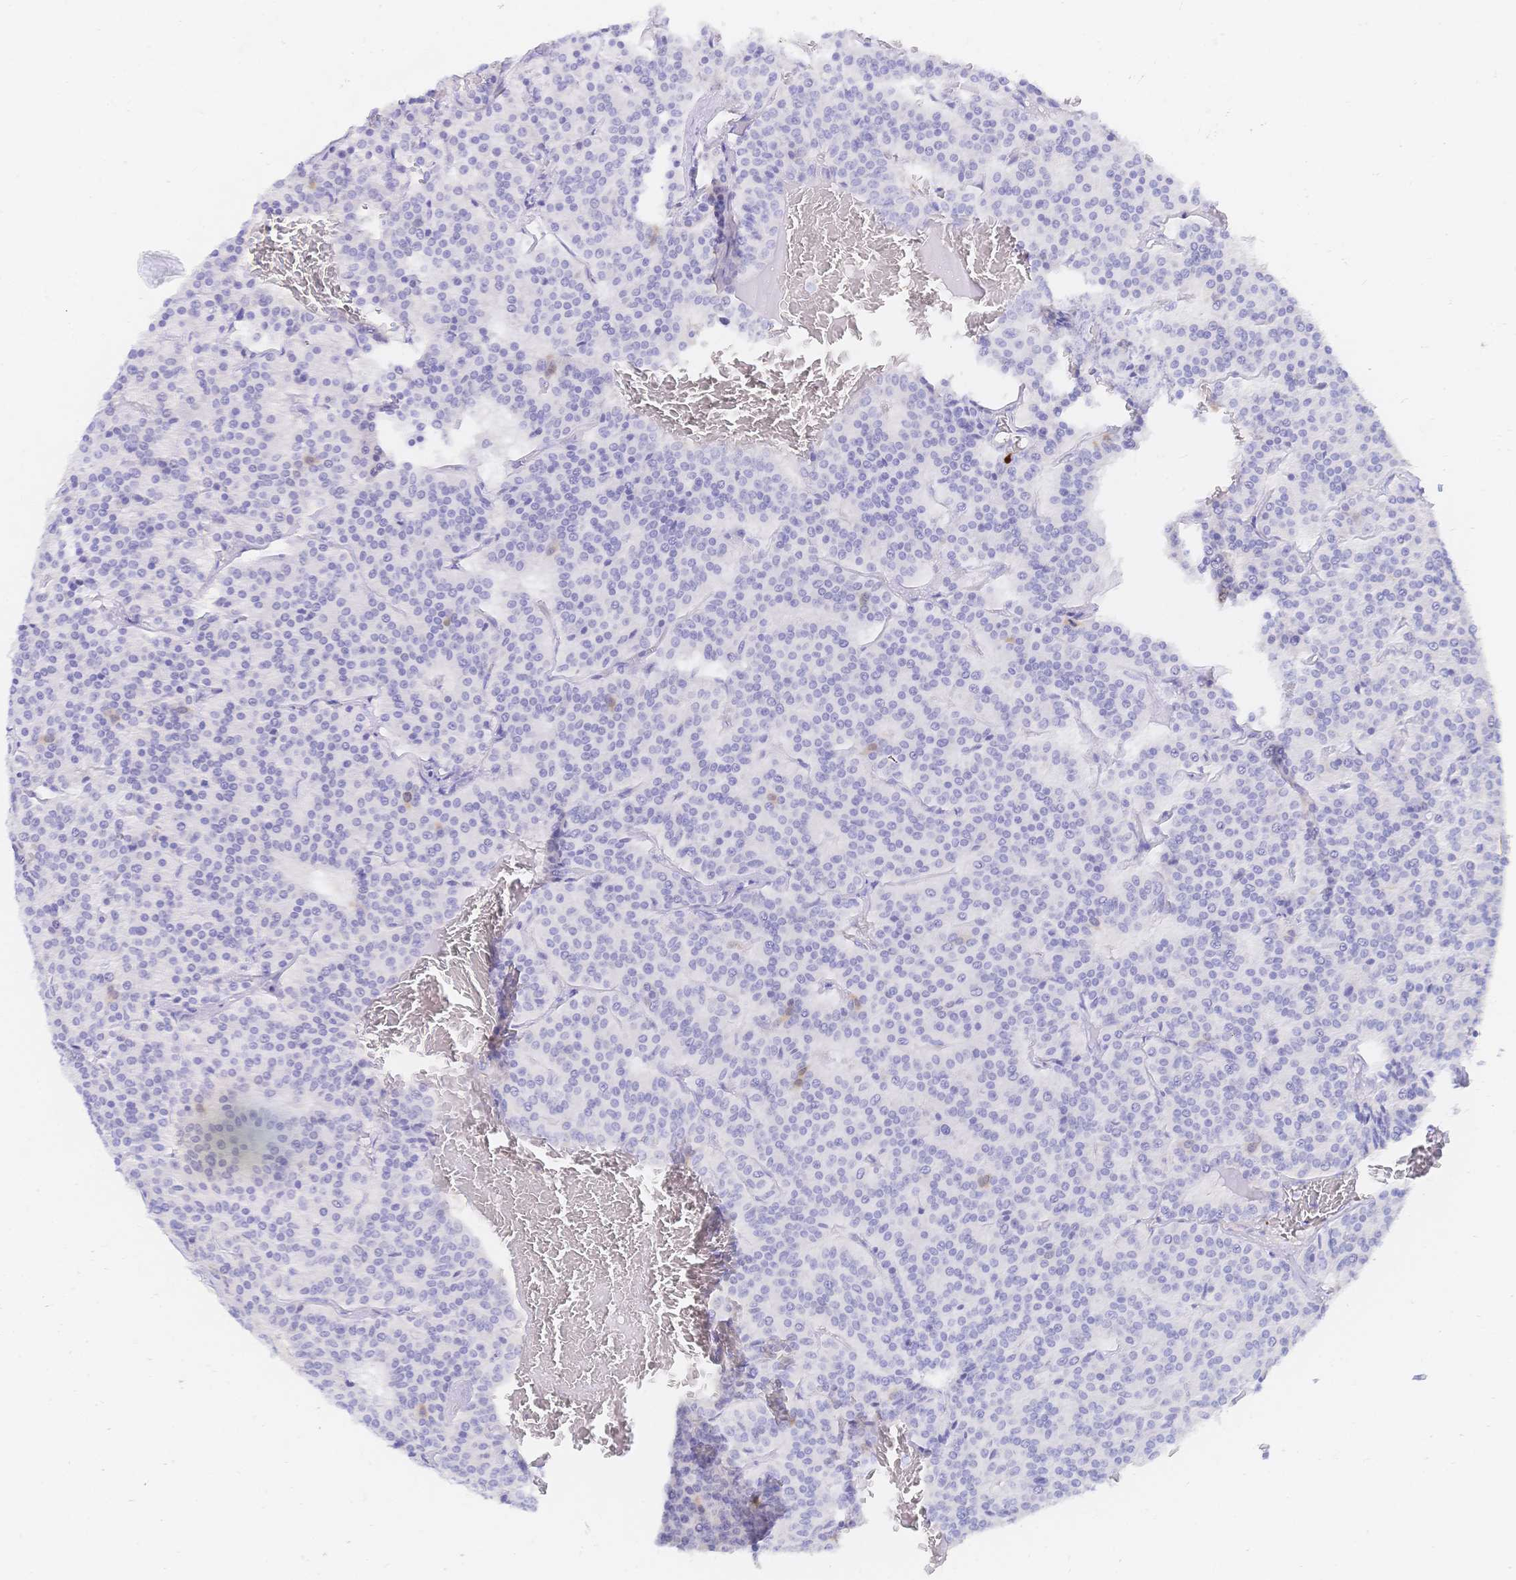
{"staining": {"intensity": "negative", "quantity": "none", "location": "none"}, "tissue": "carcinoid", "cell_type": "Tumor cells", "image_type": "cancer", "snomed": [{"axis": "morphology", "description": "Carcinoid, malignant, NOS"}, {"axis": "topography", "description": "Lung"}], "caption": "This is an IHC image of carcinoid. There is no staining in tumor cells.", "gene": "RRM1", "patient": {"sex": "male", "age": 70}}